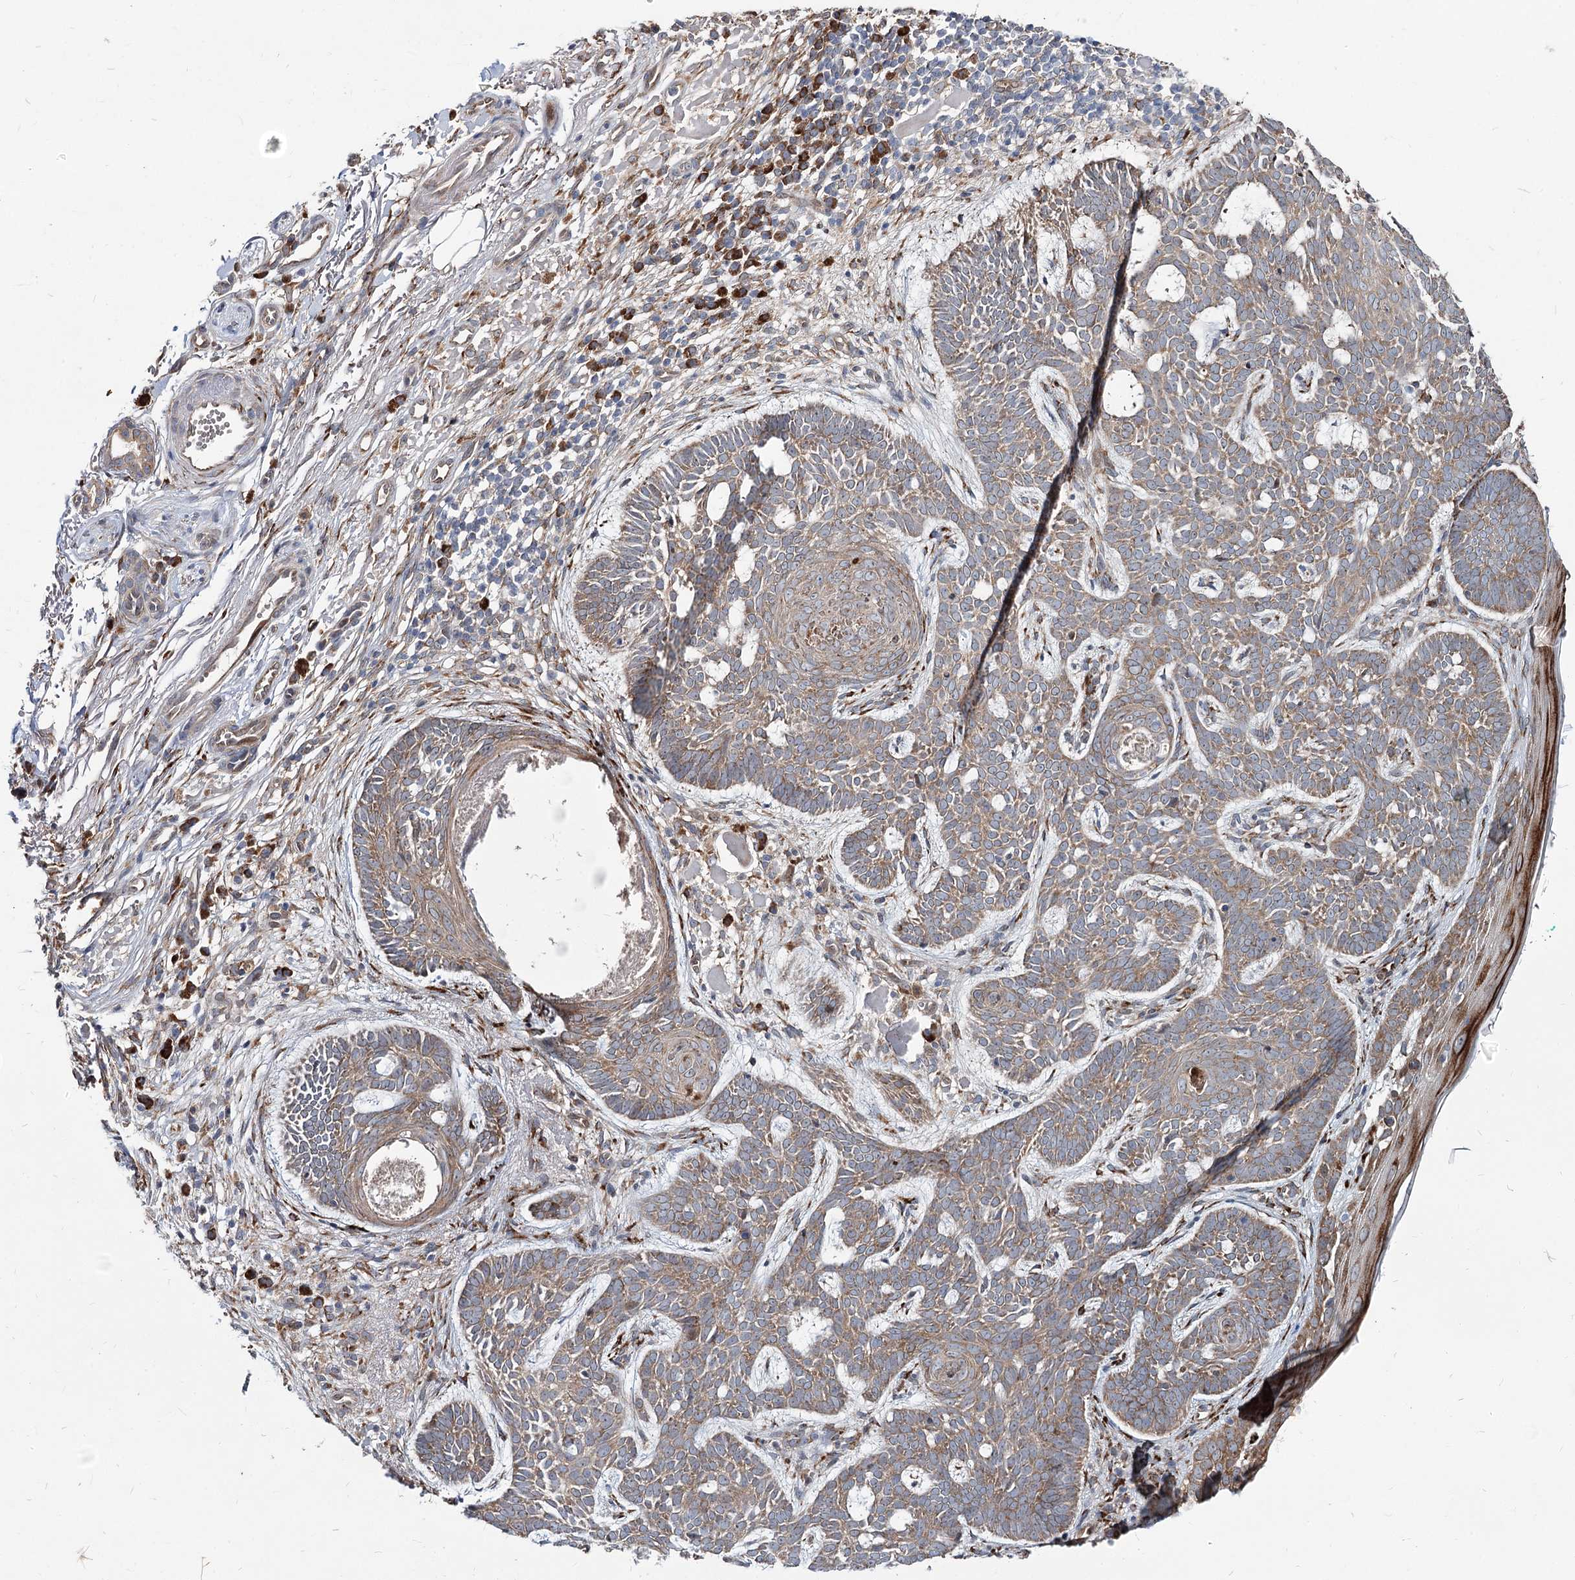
{"staining": {"intensity": "weak", "quantity": ">75%", "location": "cytoplasmic/membranous"}, "tissue": "skin cancer", "cell_type": "Tumor cells", "image_type": "cancer", "snomed": [{"axis": "morphology", "description": "Basal cell carcinoma"}, {"axis": "topography", "description": "Skin"}], "caption": "Brown immunohistochemical staining in basal cell carcinoma (skin) demonstrates weak cytoplasmic/membranous expression in approximately >75% of tumor cells.", "gene": "SPART", "patient": {"sex": "male", "age": 85}}